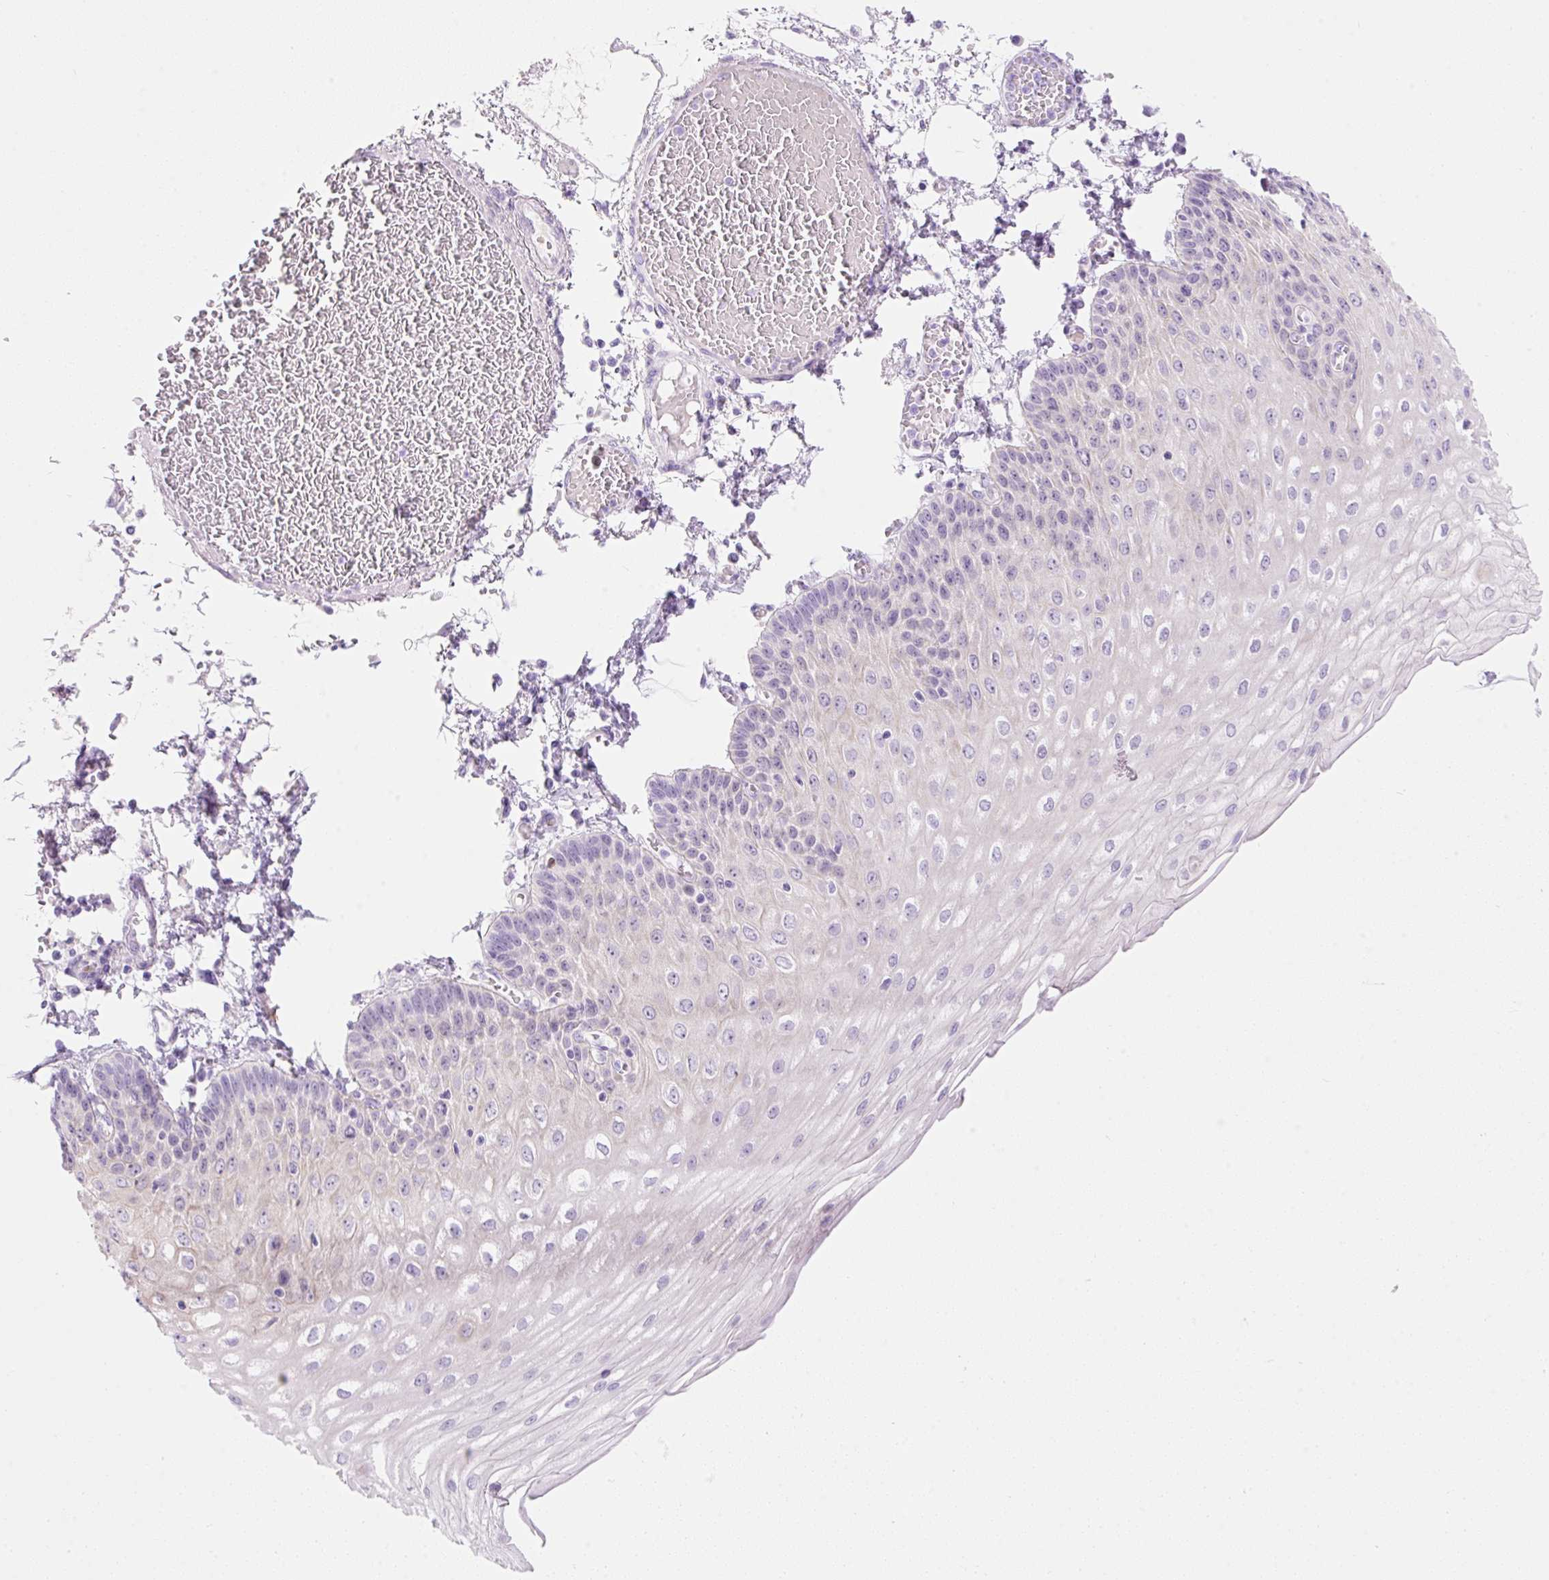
{"staining": {"intensity": "negative", "quantity": "none", "location": "none"}, "tissue": "esophagus", "cell_type": "Squamous epithelial cells", "image_type": "normal", "snomed": [{"axis": "morphology", "description": "Normal tissue, NOS"}, {"axis": "morphology", "description": "Adenocarcinoma, NOS"}, {"axis": "topography", "description": "Esophagus"}], "caption": "Immunohistochemistry (IHC) of normal human esophagus reveals no expression in squamous epithelial cells.", "gene": "ZNF121", "patient": {"sex": "male", "age": 81}}